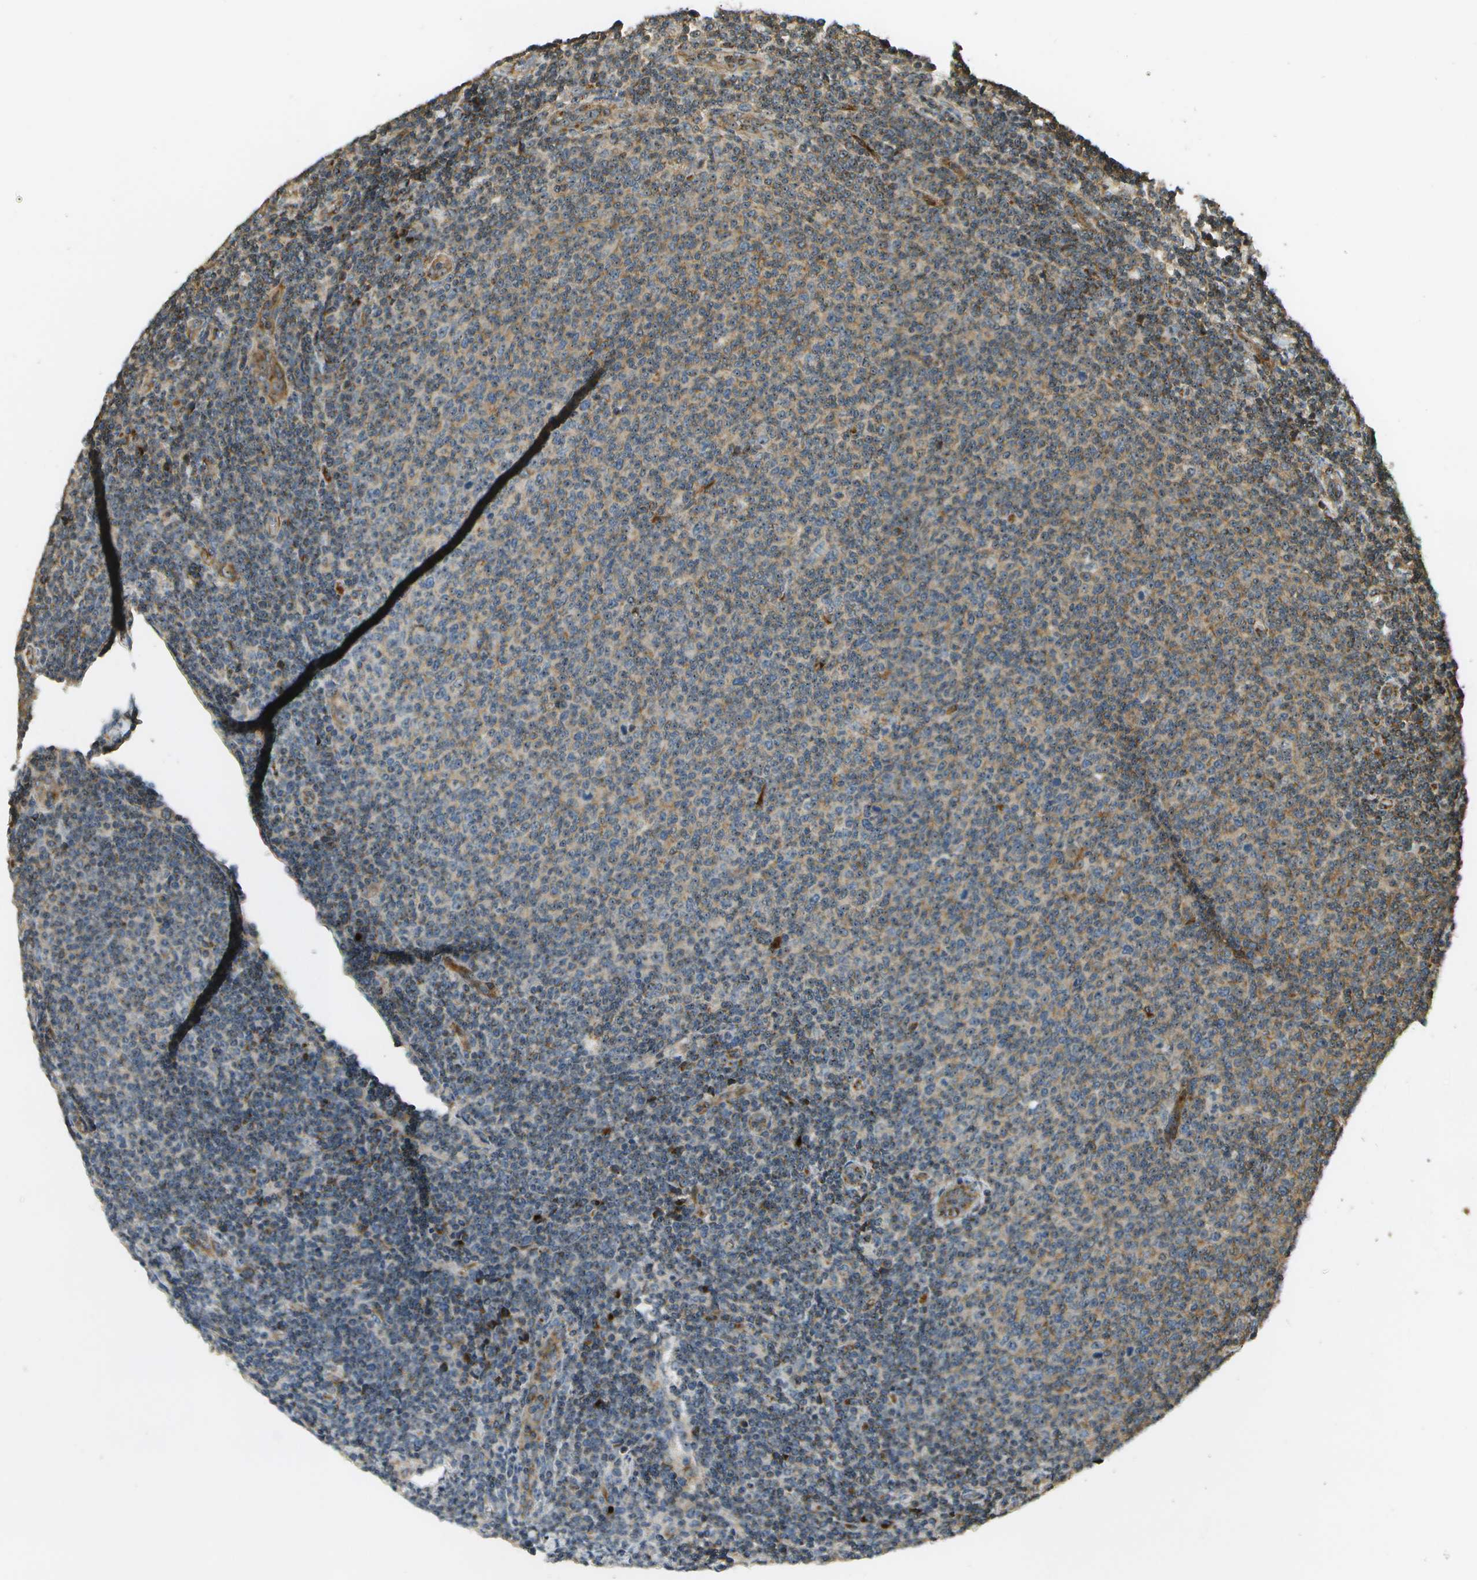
{"staining": {"intensity": "moderate", "quantity": "<25%", "location": "cytoplasmic/membranous"}, "tissue": "lymphoma", "cell_type": "Tumor cells", "image_type": "cancer", "snomed": [{"axis": "morphology", "description": "Malignant lymphoma, non-Hodgkin's type, Low grade"}, {"axis": "topography", "description": "Lymph node"}], "caption": "Tumor cells demonstrate low levels of moderate cytoplasmic/membranous staining in about <25% of cells in human lymphoma. The staining was performed using DAB, with brown indicating positive protein expression. Nuclei are stained blue with hematoxylin.", "gene": "LRP12", "patient": {"sex": "male", "age": 66}}